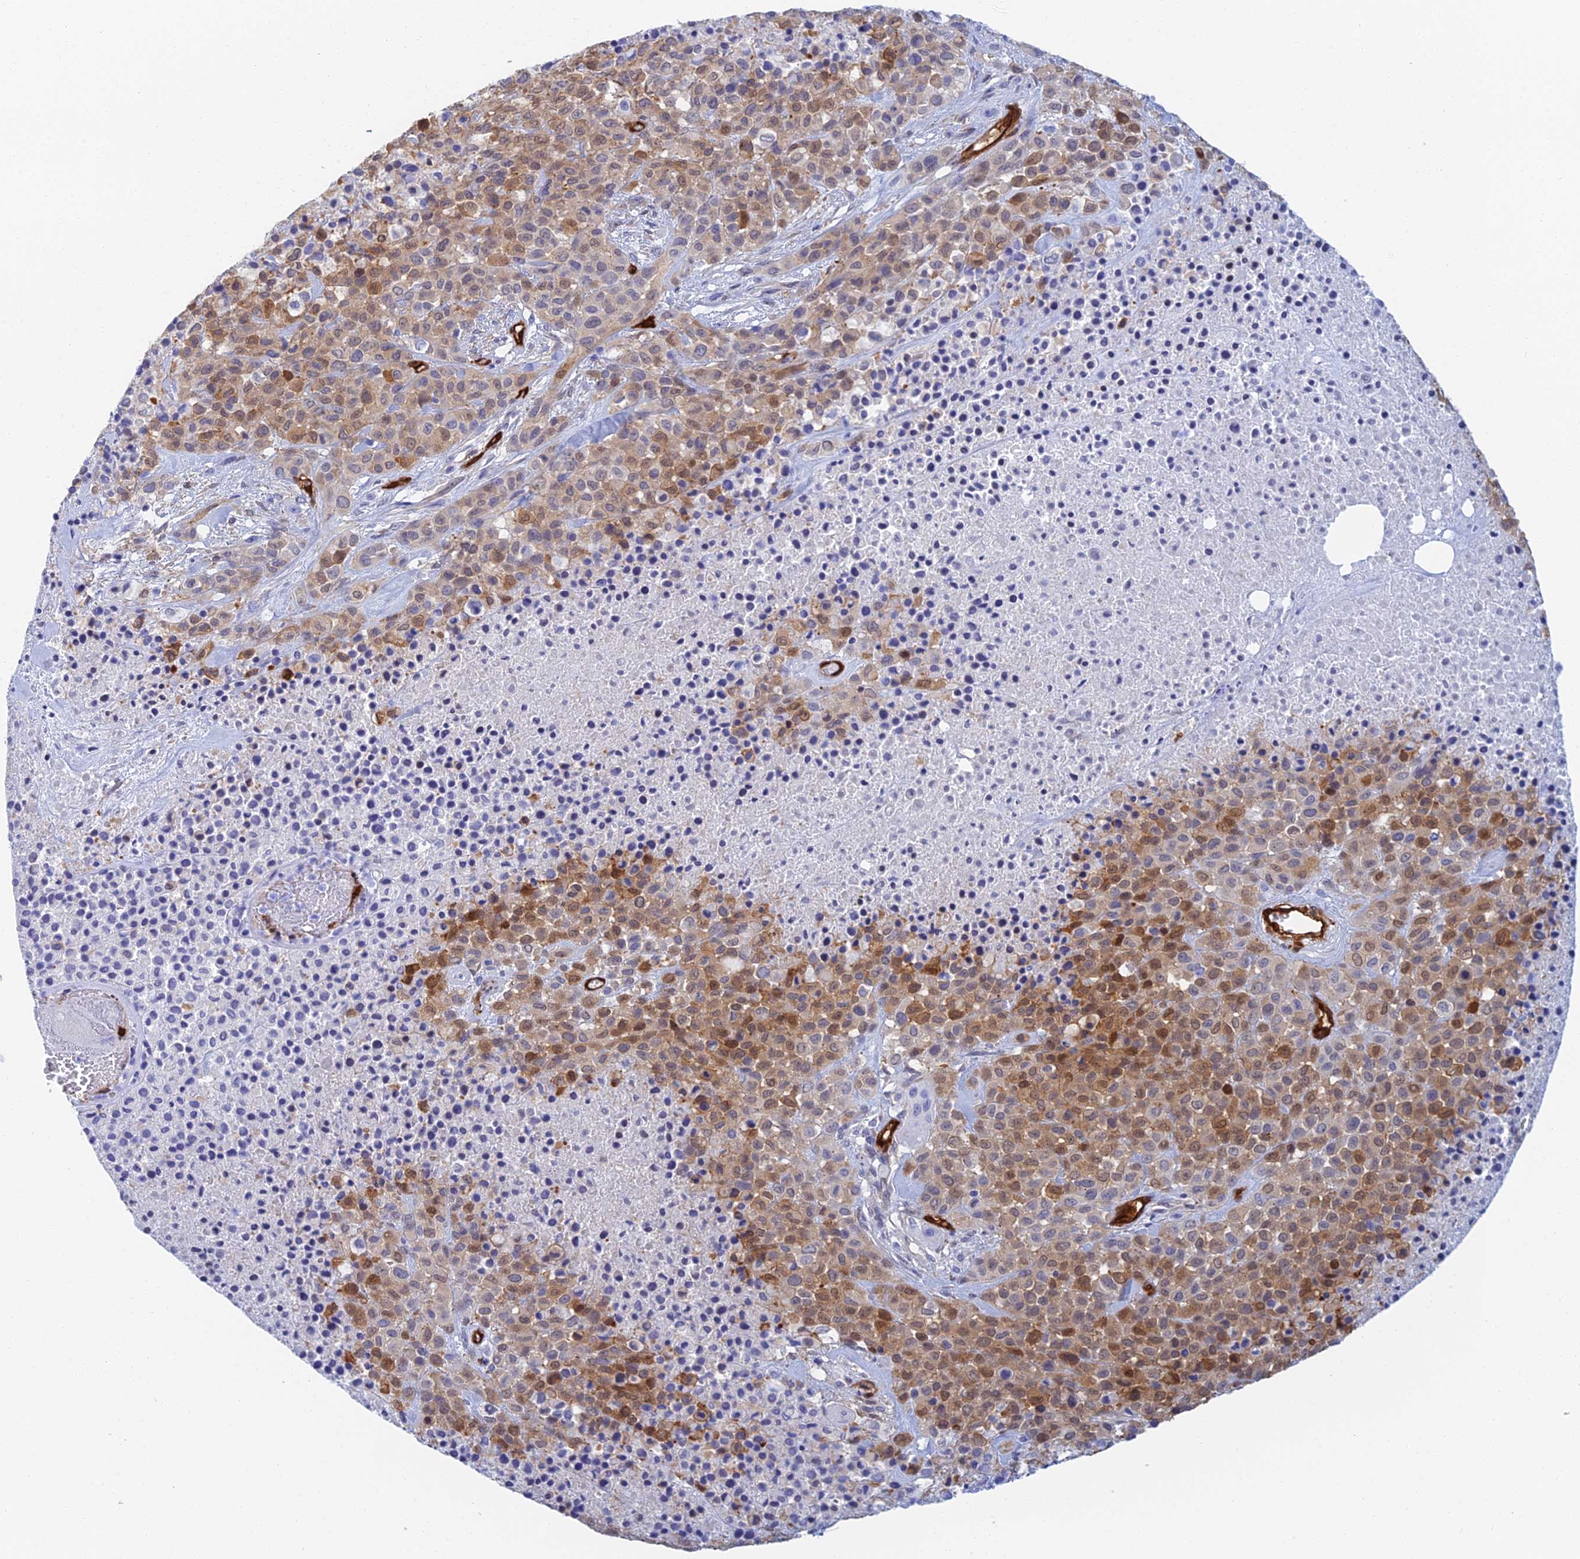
{"staining": {"intensity": "moderate", "quantity": ">75%", "location": "cytoplasmic/membranous"}, "tissue": "melanoma", "cell_type": "Tumor cells", "image_type": "cancer", "snomed": [{"axis": "morphology", "description": "Malignant melanoma, Metastatic site"}, {"axis": "topography", "description": "Skin"}], "caption": "High-power microscopy captured an immunohistochemistry (IHC) histopathology image of melanoma, revealing moderate cytoplasmic/membranous positivity in approximately >75% of tumor cells. (IHC, brightfield microscopy, high magnification).", "gene": "CRIP2", "patient": {"sex": "female", "age": 81}}